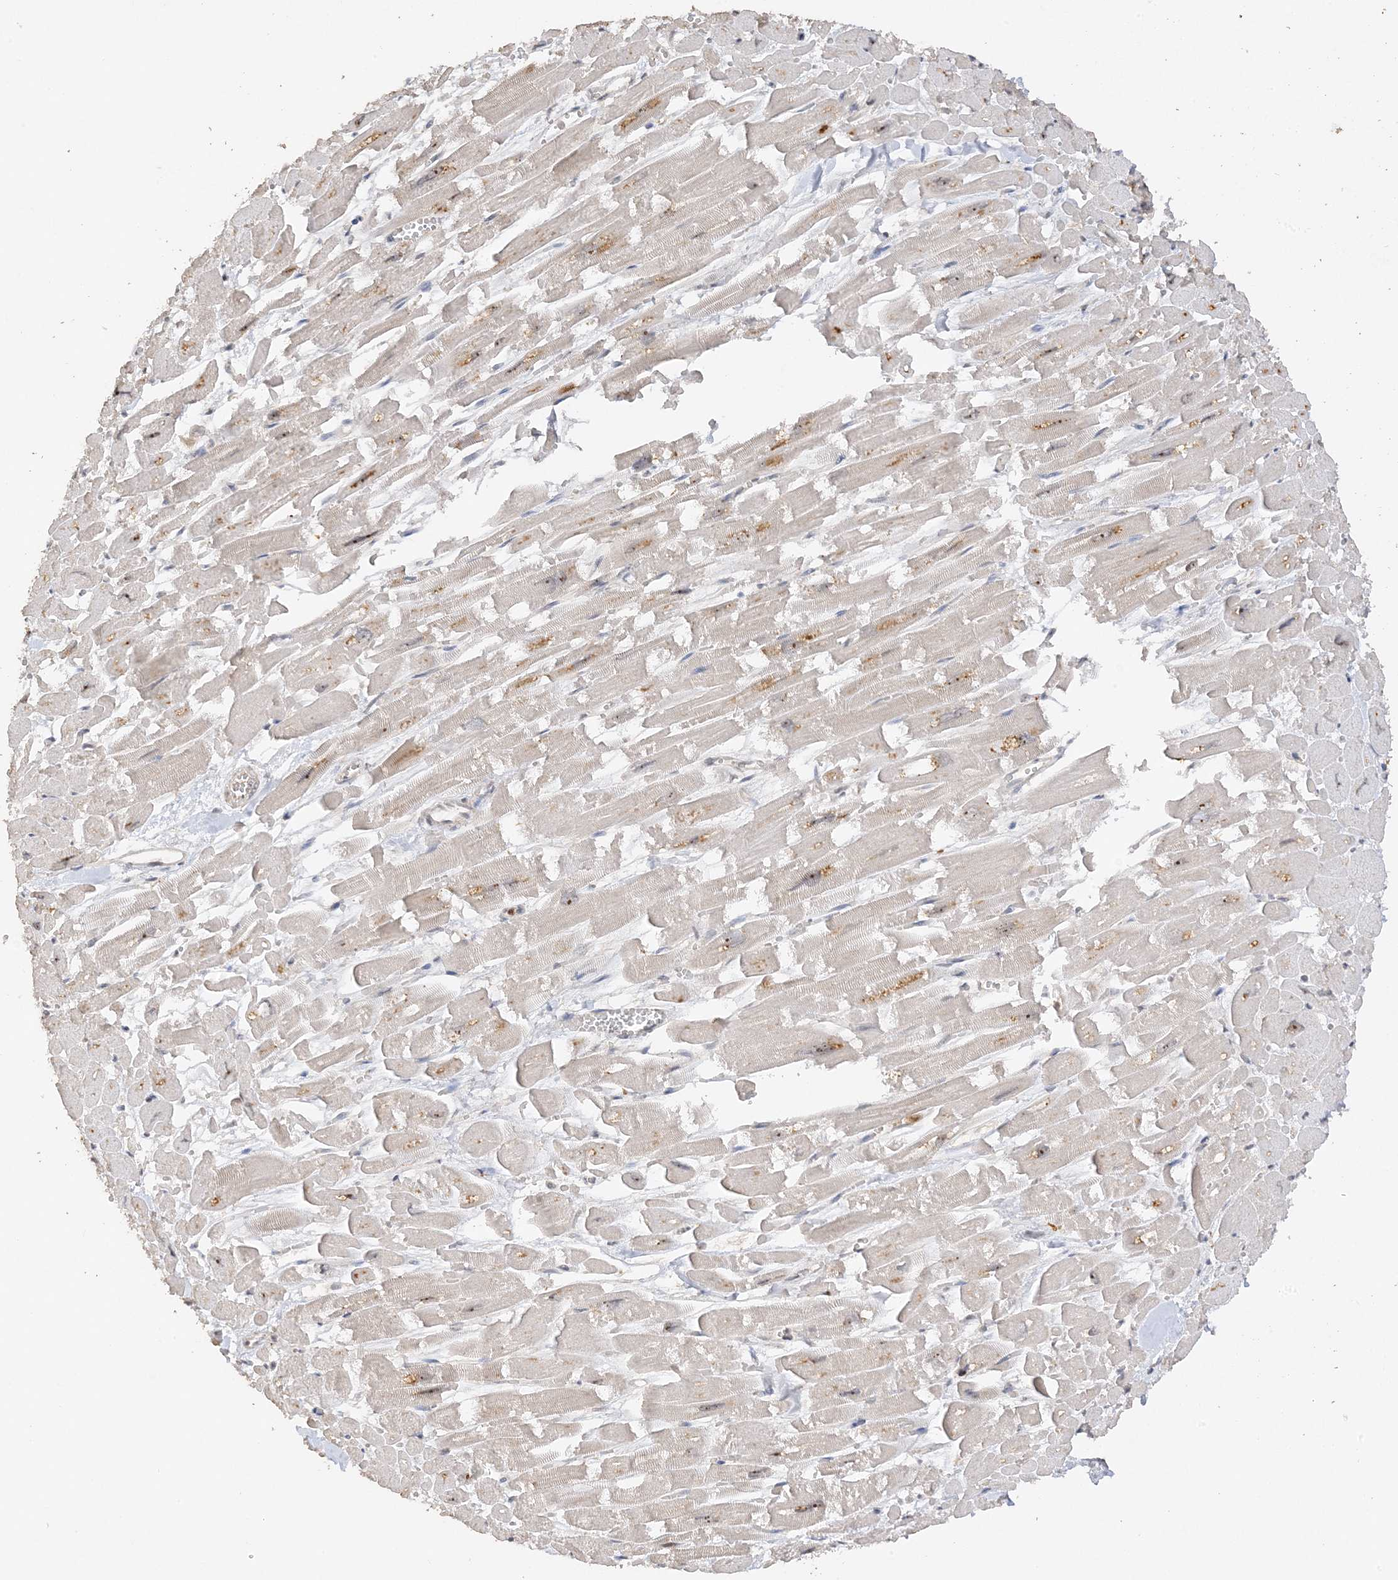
{"staining": {"intensity": "moderate", "quantity": "25%-75%", "location": "cytoplasmic/membranous,nuclear"}, "tissue": "heart muscle", "cell_type": "Cardiomyocytes", "image_type": "normal", "snomed": [{"axis": "morphology", "description": "Normal tissue, NOS"}, {"axis": "topography", "description": "Heart"}], "caption": "DAB immunohistochemical staining of benign human heart muscle demonstrates moderate cytoplasmic/membranous,nuclear protein staining in about 25%-75% of cardiomyocytes.", "gene": "DDX18", "patient": {"sex": "male", "age": 54}}